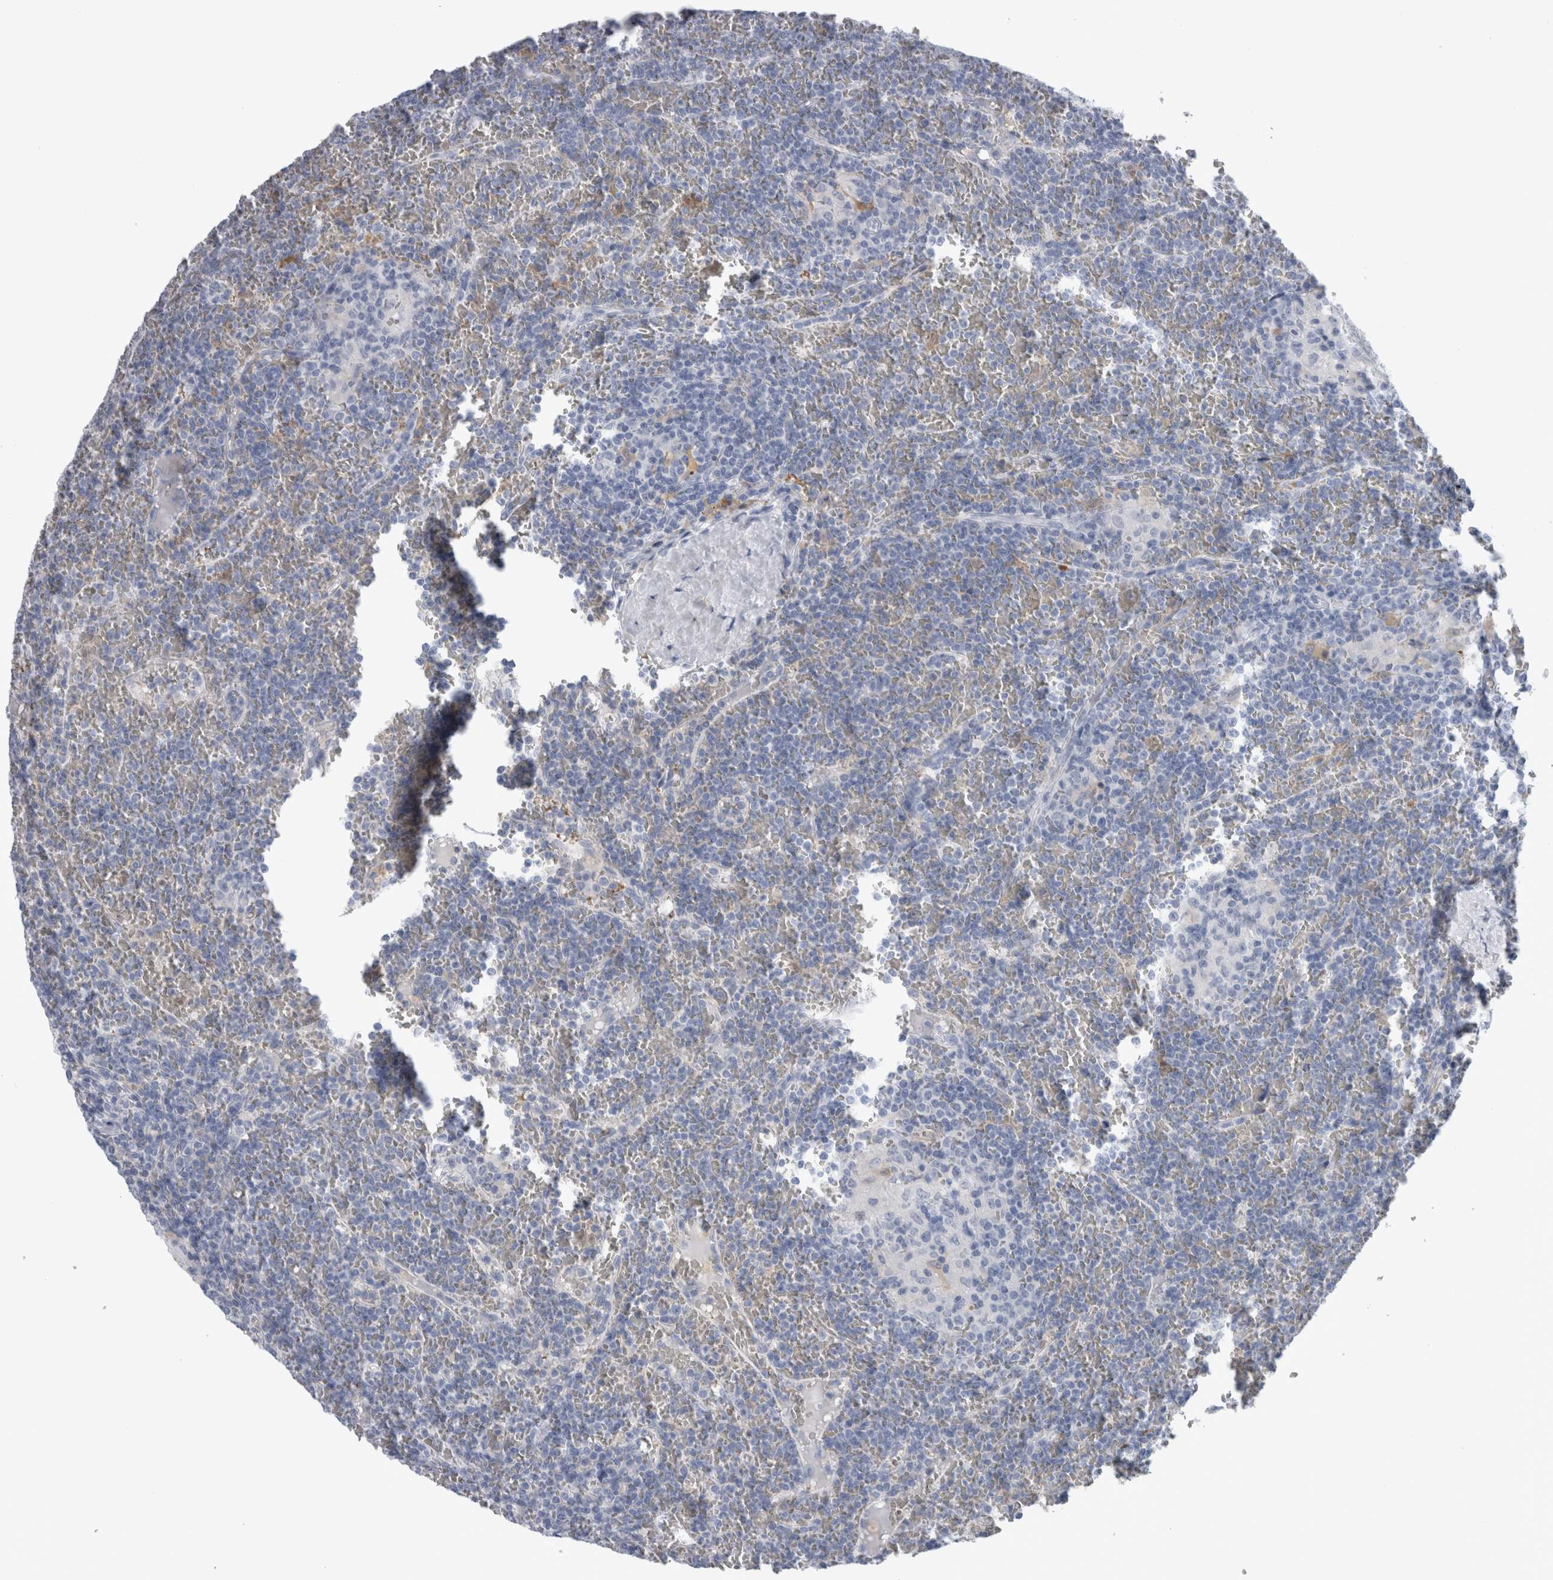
{"staining": {"intensity": "negative", "quantity": "none", "location": "none"}, "tissue": "lymphoma", "cell_type": "Tumor cells", "image_type": "cancer", "snomed": [{"axis": "morphology", "description": "Malignant lymphoma, non-Hodgkin's type, Low grade"}, {"axis": "topography", "description": "Spleen"}], "caption": "This is an IHC photomicrograph of human lymphoma. There is no expression in tumor cells.", "gene": "CA8", "patient": {"sex": "female", "age": 19}}